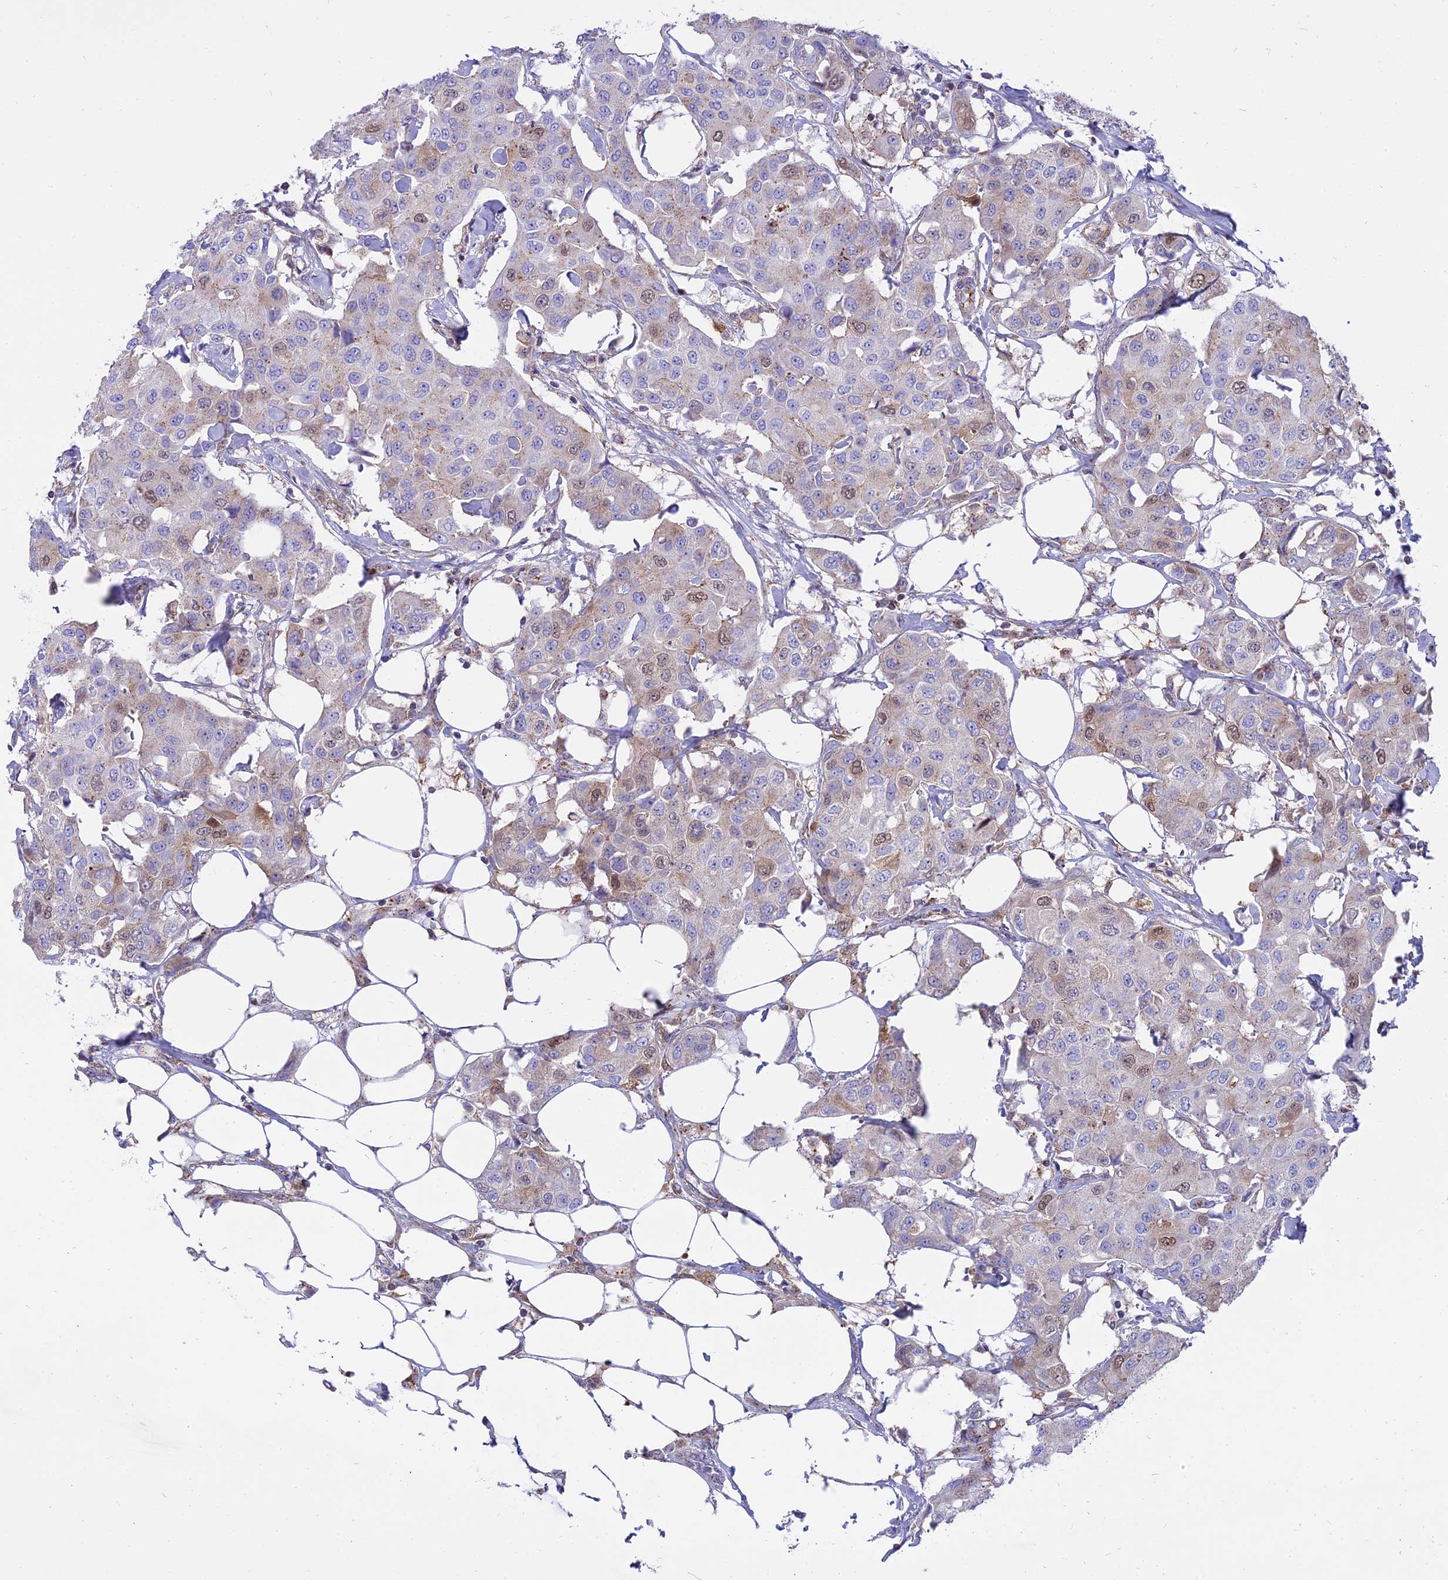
{"staining": {"intensity": "moderate", "quantity": "<25%", "location": "nuclear"}, "tissue": "breast cancer", "cell_type": "Tumor cells", "image_type": "cancer", "snomed": [{"axis": "morphology", "description": "Duct carcinoma"}, {"axis": "topography", "description": "Breast"}], "caption": "Immunohistochemical staining of human breast invasive ductal carcinoma reveals moderate nuclear protein positivity in approximately <25% of tumor cells.", "gene": "CENPV", "patient": {"sex": "female", "age": 80}}